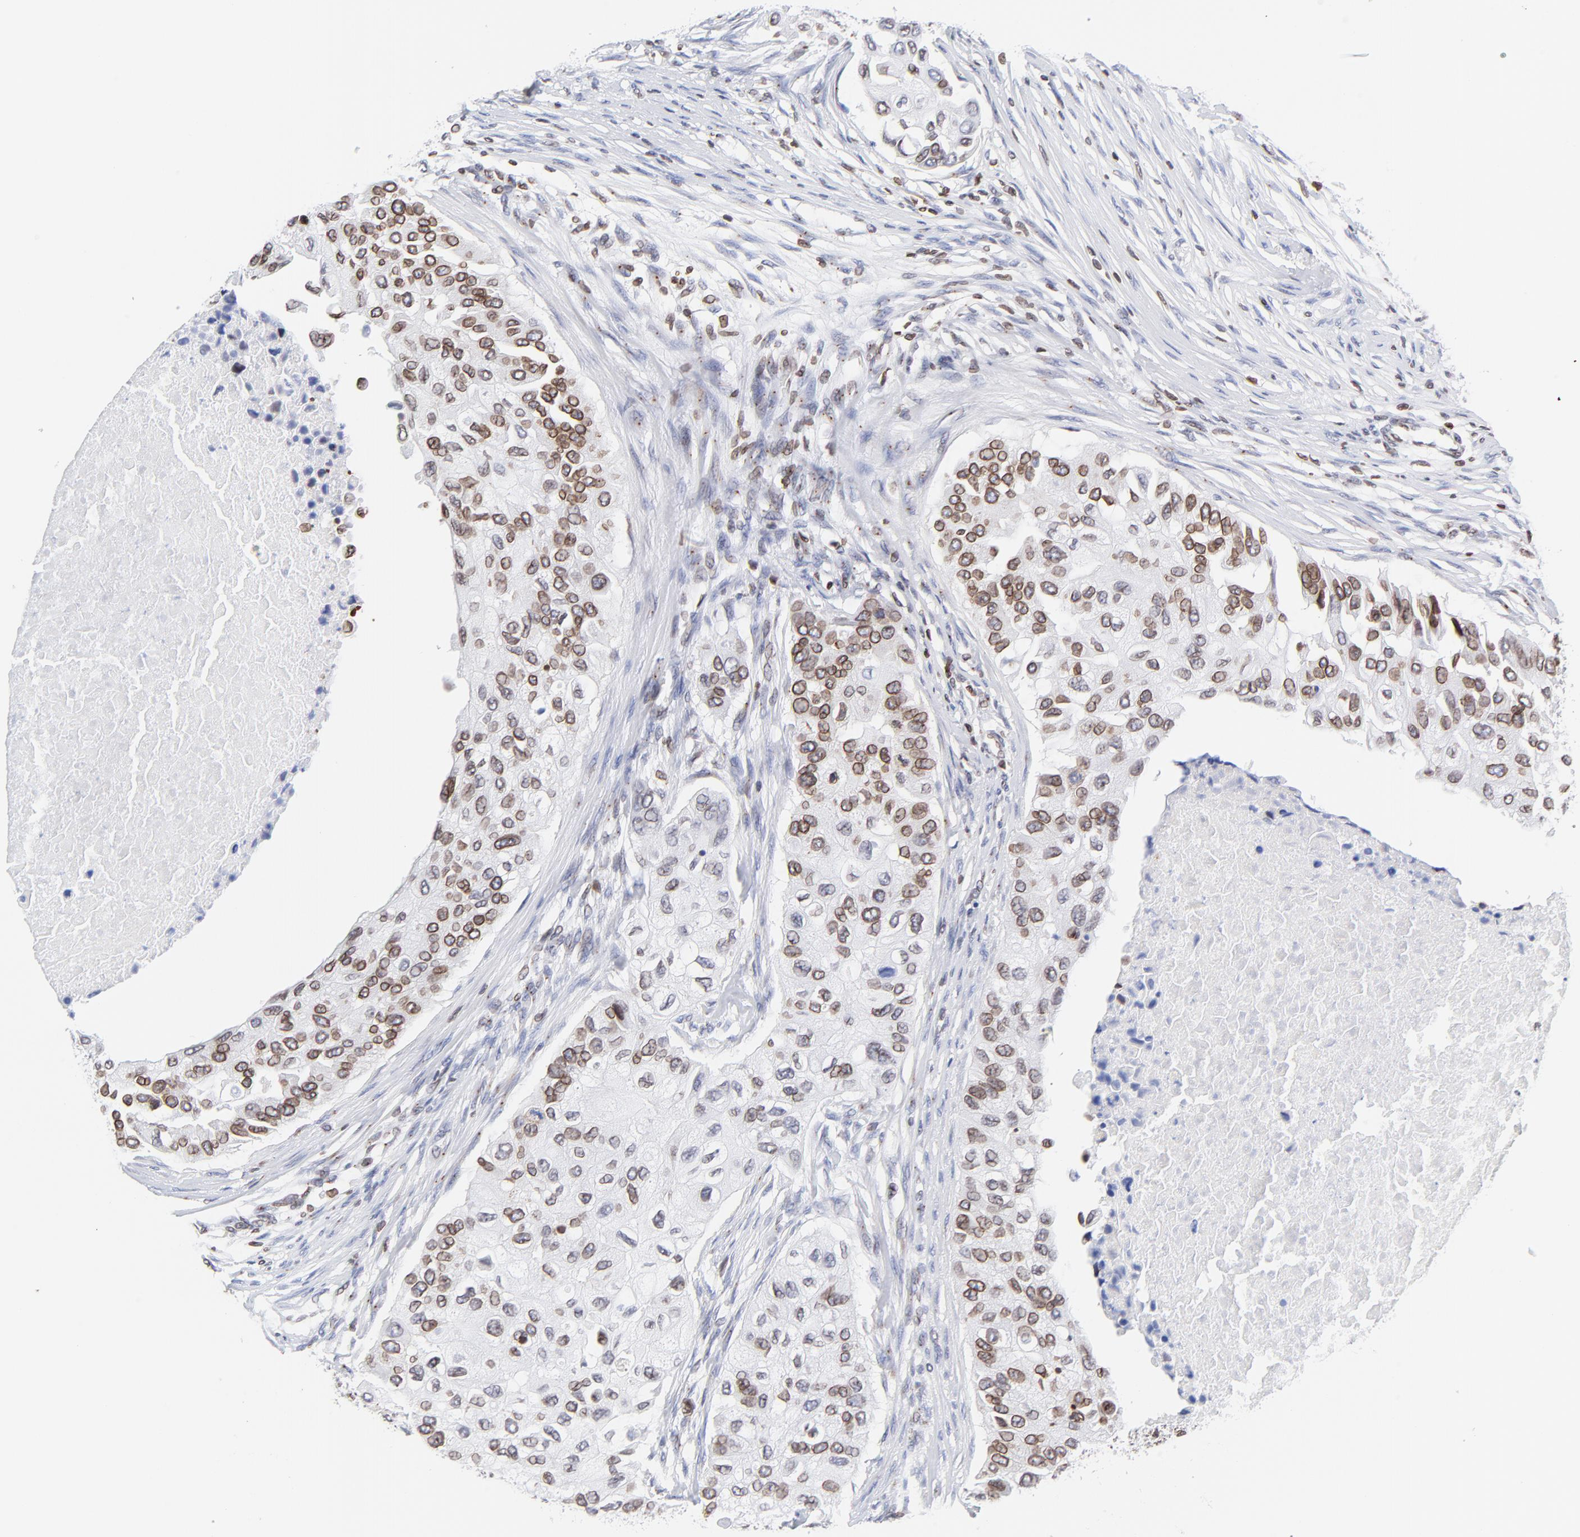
{"staining": {"intensity": "moderate", "quantity": ">75%", "location": "cytoplasmic/membranous,nuclear"}, "tissue": "breast cancer", "cell_type": "Tumor cells", "image_type": "cancer", "snomed": [{"axis": "morphology", "description": "Normal tissue, NOS"}, {"axis": "morphology", "description": "Duct carcinoma"}, {"axis": "topography", "description": "Breast"}], "caption": "Breast infiltrating ductal carcinoma stained with a protein marker displays moderate staining in tumor cells.", "gene": "THAP7", "patient": {"sex": "female", "age": 49}}